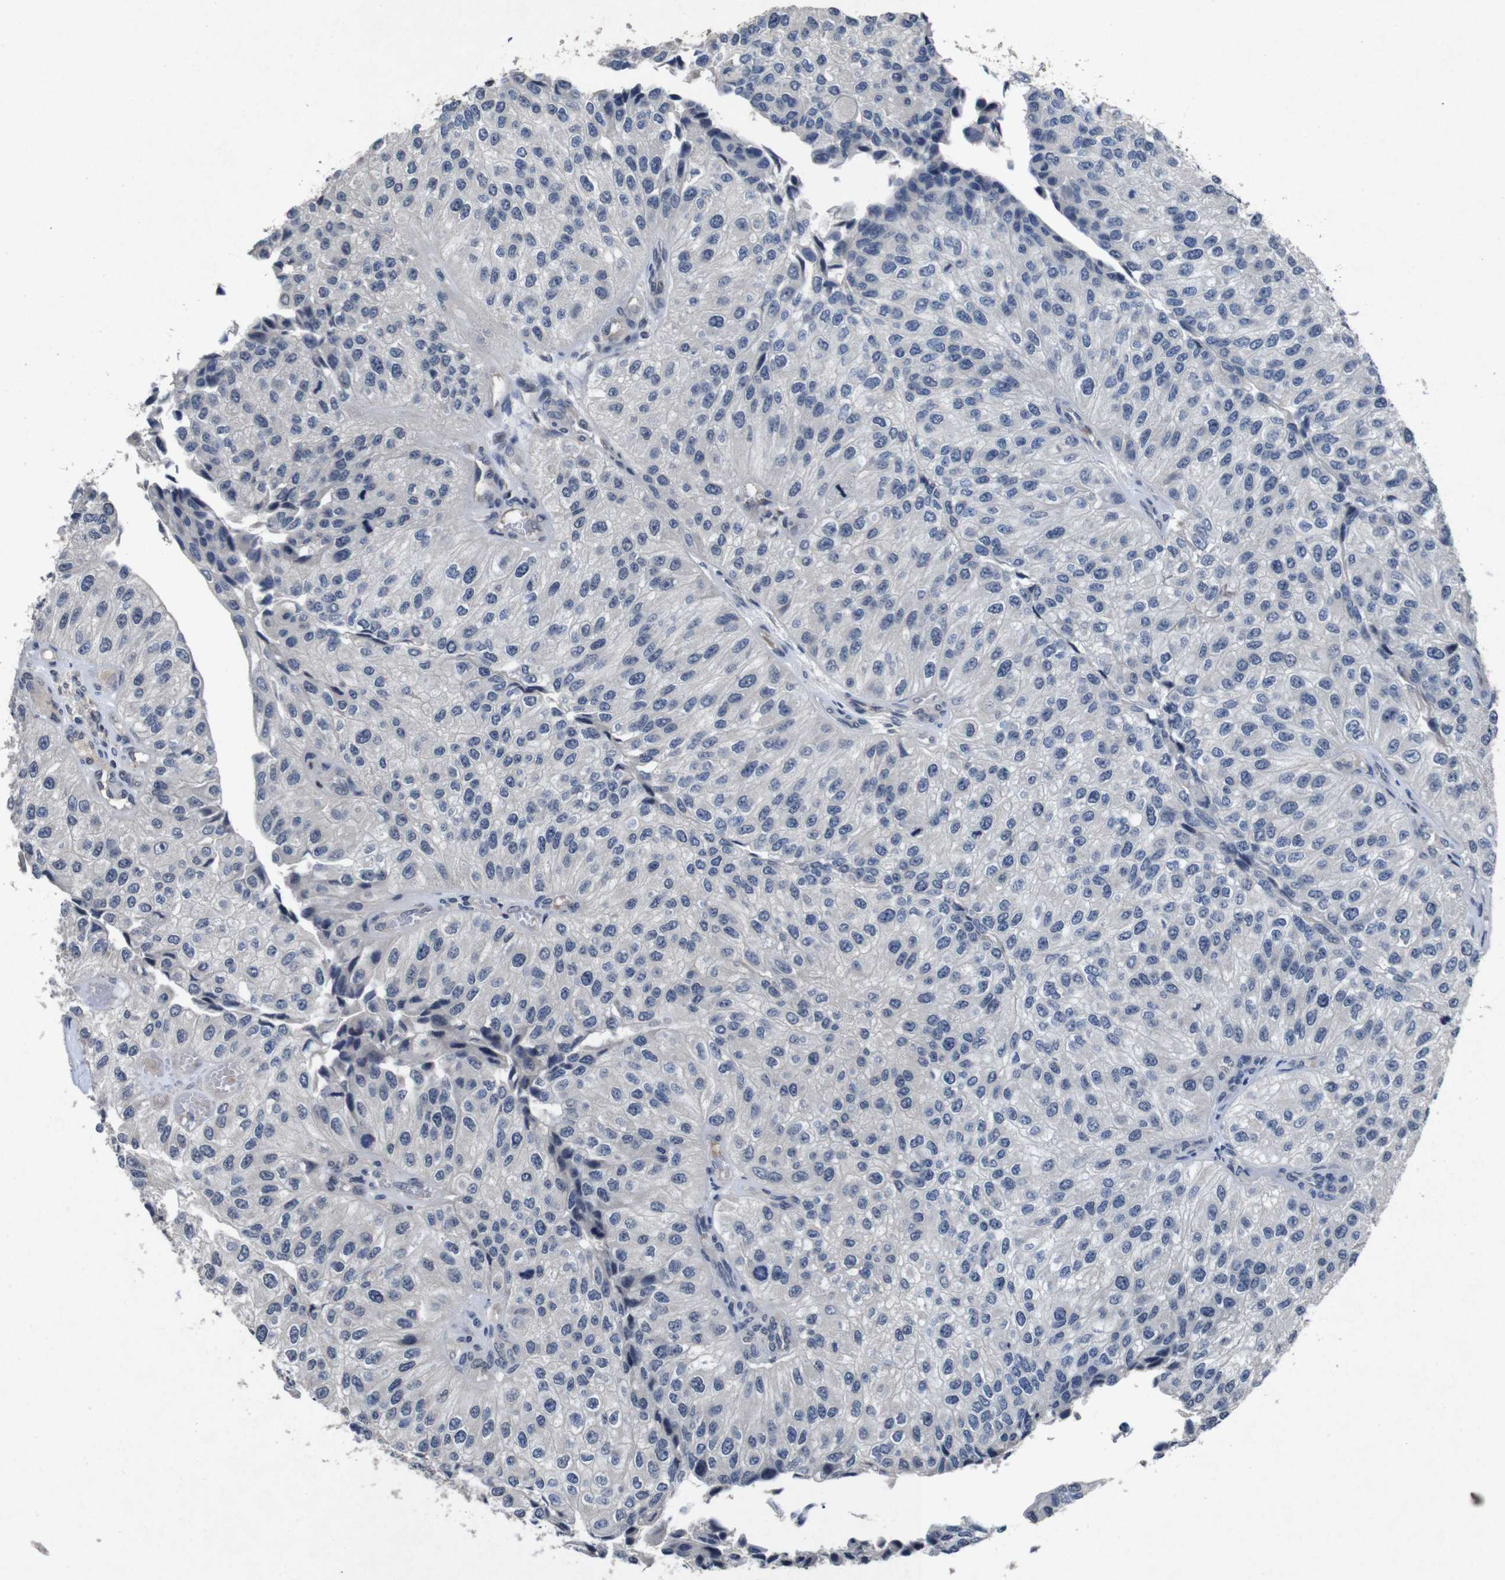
{"staining": {"intensity": "negative", "quantity": "none", "location": "none"}, "tissue": "urothelial cancer", "cell_type": "Tumor cells", "image_type": "cancer", "snomed": [{"axis": "morphology", "description": "Urothelial carcinoma, High grade"}, {"axis": "topography", "description": "Kidney"}, {"axis": "topography", "description": "Urinary bladder"}], "caption": "Immunohistochemistry histopathology image of human urothelial carcinoma (high-grade) stained for a protein (brown), which demonstrates no positivity in tumor cells. (Brightfield microscopy of DAB immunohistochemistry (IHC) at high magnification).", "gene": "AKT3", "patient": {"sex": "male", "age": 77}}